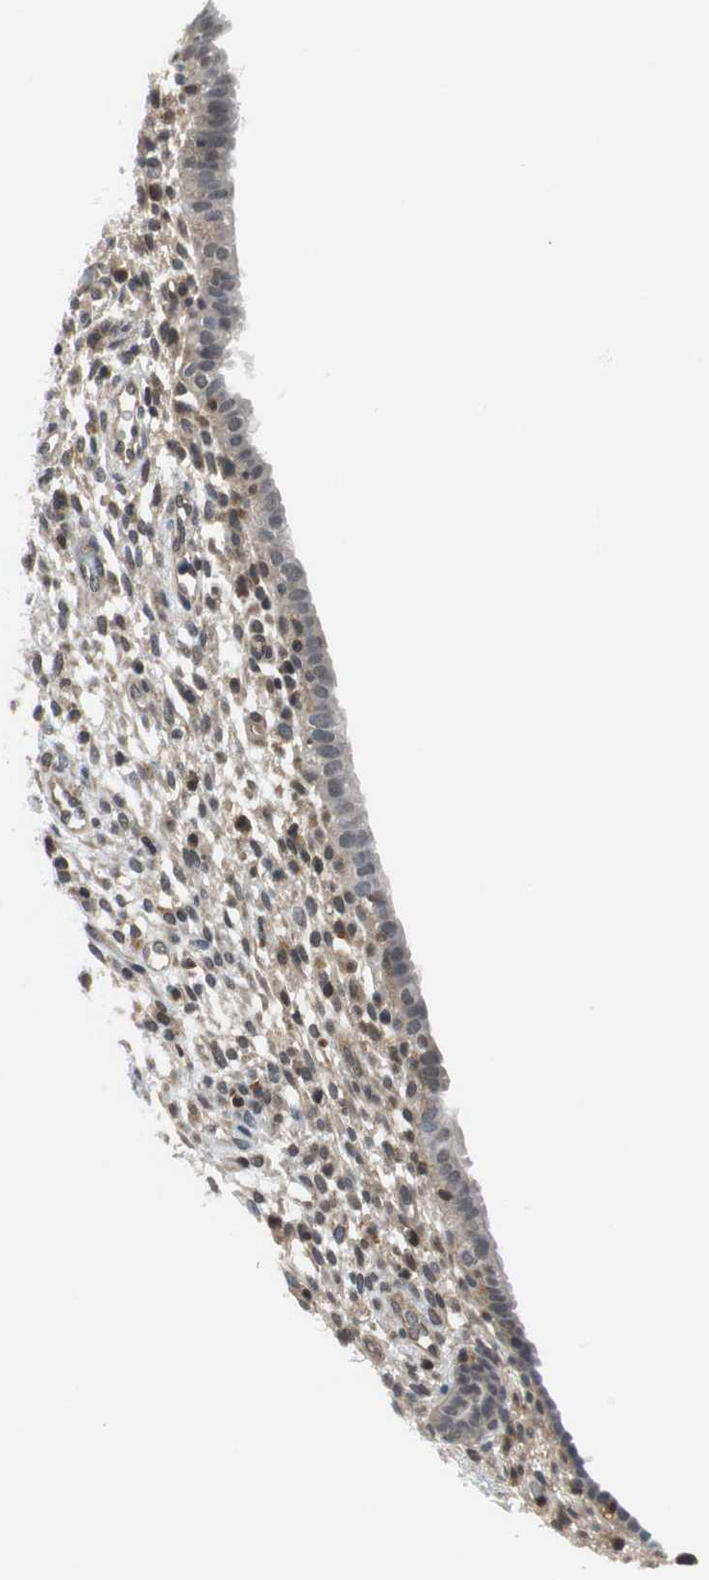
{"staining": {"intensity": "moderate", "quantity": "25%-75%", "location": "cytoplasmic/membranous,nuclear"}, "tissue": "endometrium", "cell_type": "Cells in endometrial stroma", "image_type": "normal", "snomed": [{"axis": "morphology", "description": "Normal tissue, NOS"}, {"axis": "topography", "description": "Endometrium"}], "caption": "High-magnification brightfield microscopy of normal endometrium stained with DAB (3,3'-diaminobenzidine) (brown) and counterstained with hematoxylin (blue). cells in endometrial stroma exhibit moderate cytoplasmic/membranous,nuclear positivity is appreciated in about25%-75% of cells. The staining is performed using DAB (3,3'-diaminobenzidine) brown chromogen to label protein expression. The nuclei are counter-stained blue using hematoxylin.", "gene": "ARPC3", "patient": {"sex": "female", "age": 72}}